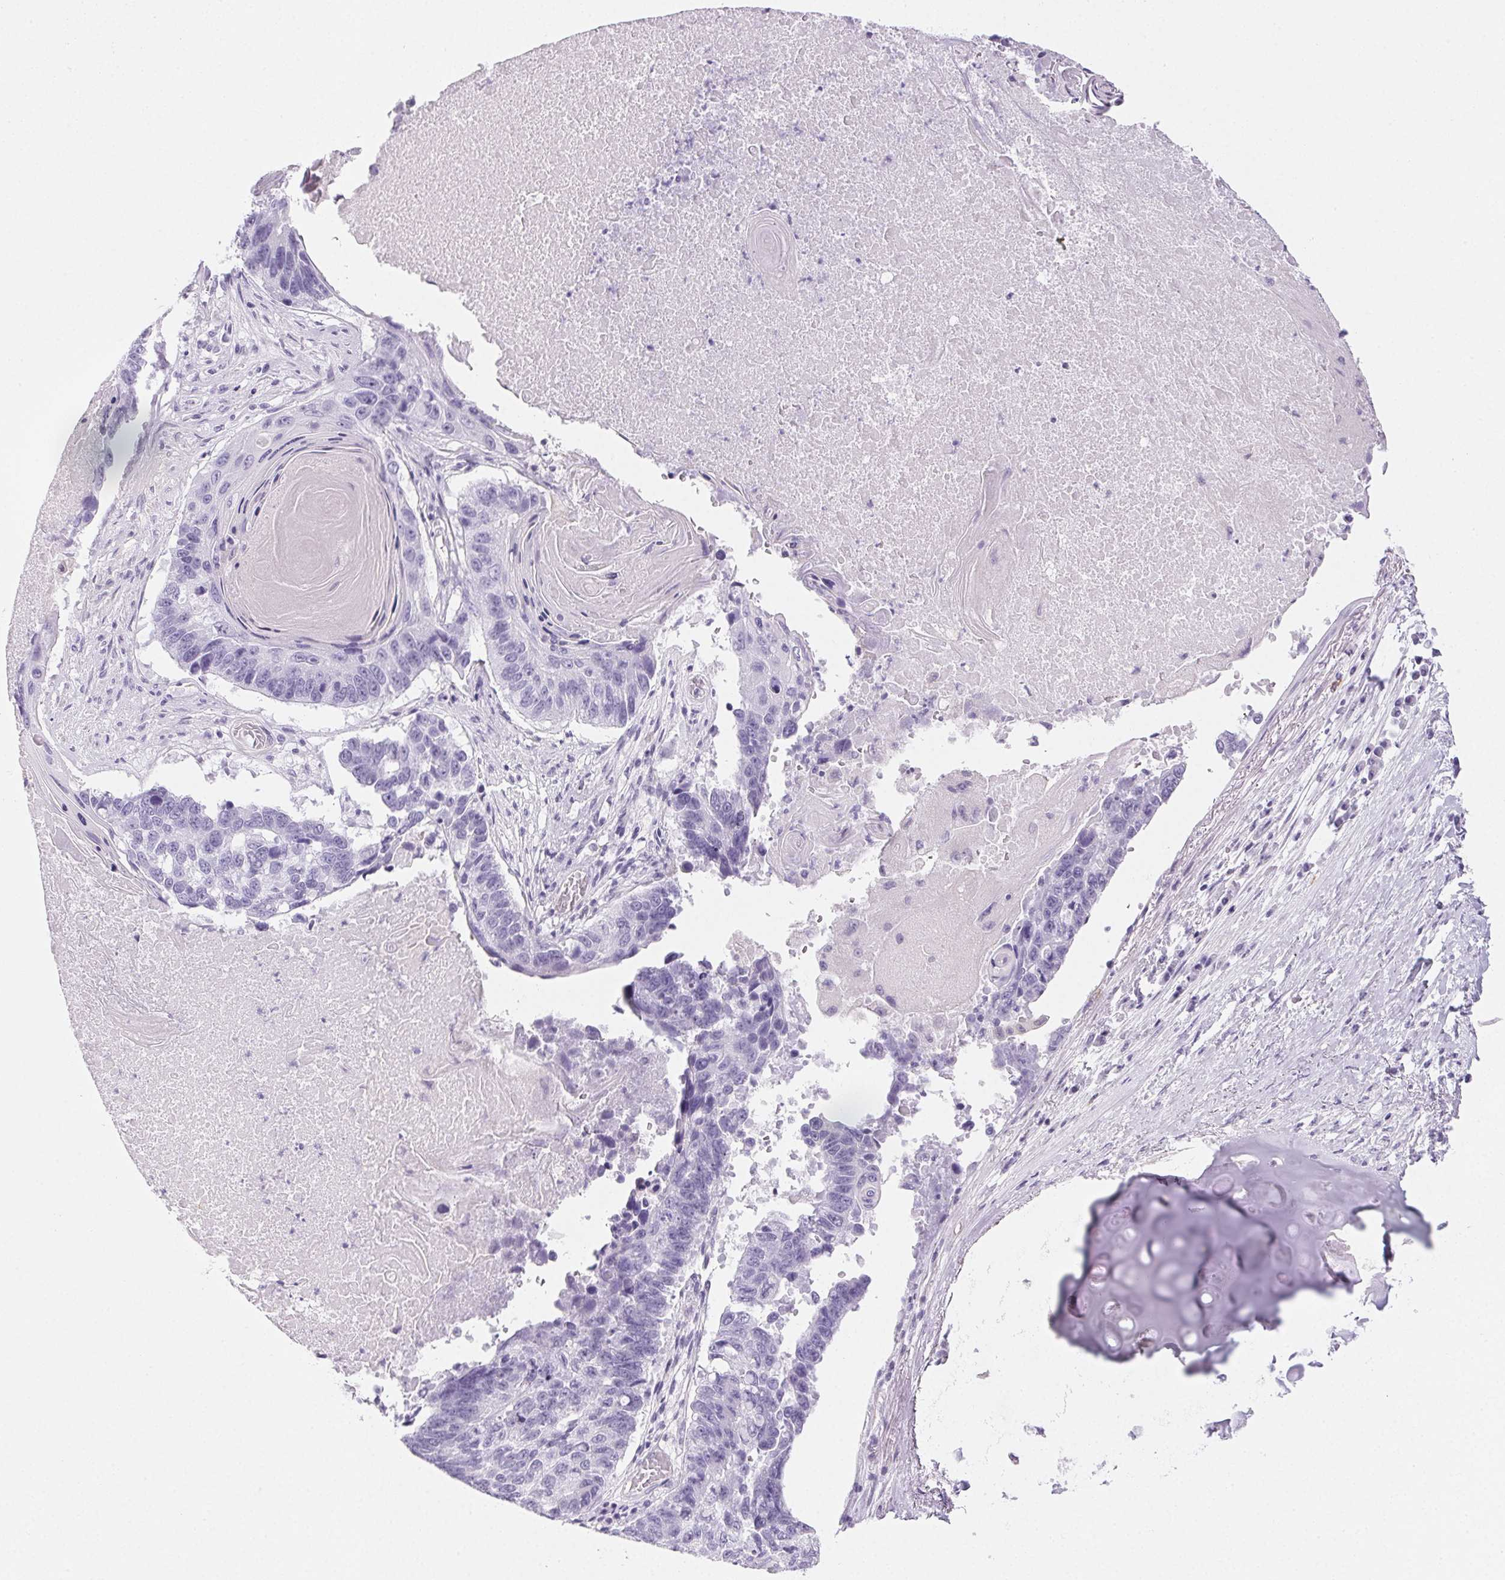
{"staining": {"intensity": "negative", "quantity": "none", "location": "none"}, "tissue": "lung cancer", "cell_type": "Tumor cells", "image_type": "cancer", "snomed": [{"axis": "morphology", "description": "Squamous cell carcinoma, NOS"}, {"axis": "topography", "description": "Lung"}], "caption": "This is an immunohistochemistry histopathology image of human squamous cell carcinoma (lung). There is no expression in tumor cells.", "gene": "PRSS3", "patient": {"sex": "male", "age": 73}}